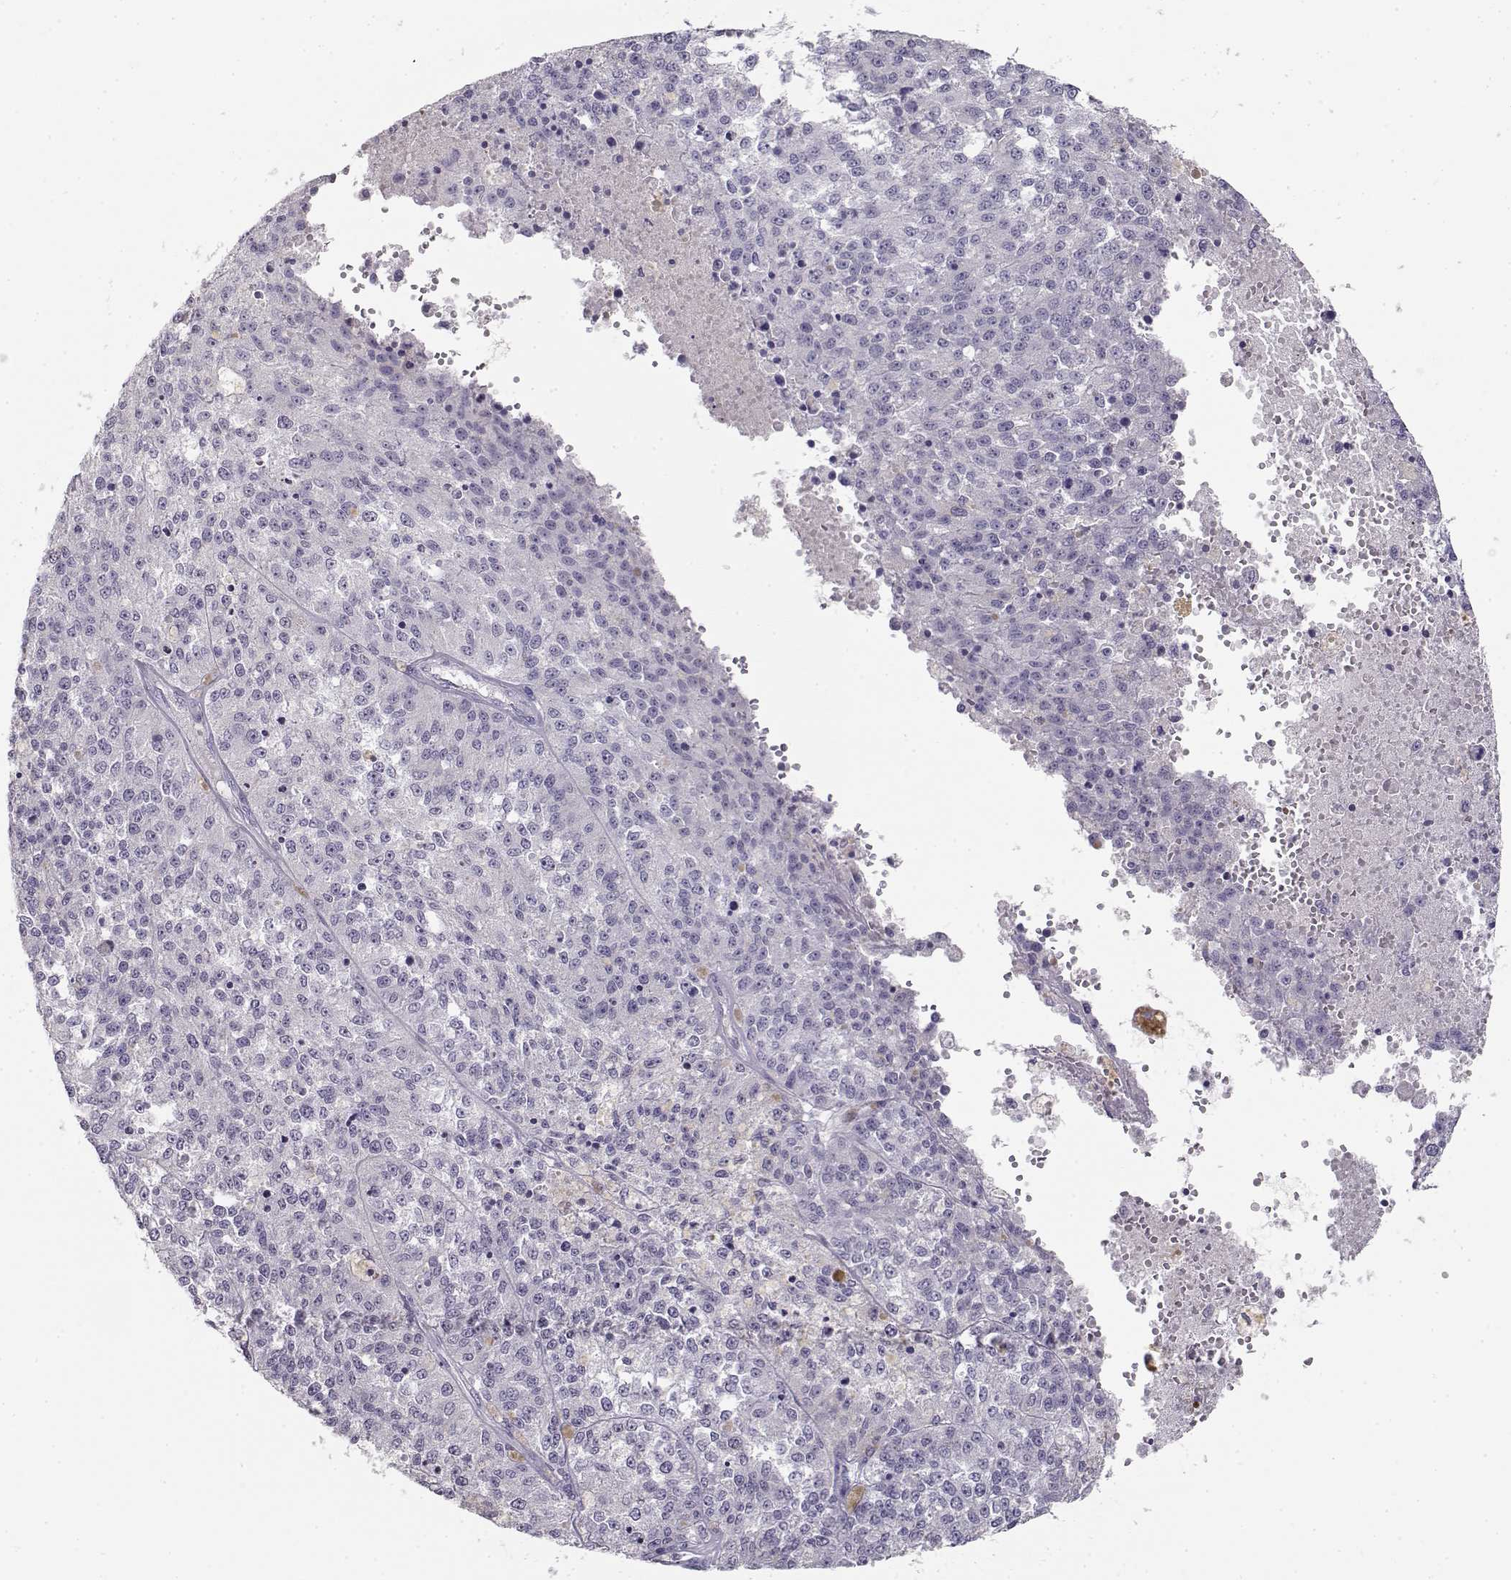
{"staining": {"intensity": "negative", "quantity": "none", "location": "none"}, "tissue": "melanoma", "cell_type": "Tumor cells", "image_type": "cancer", "snomed": [{"axis": "morphology", "description": "Malignant melanoma, Metastatic site"}, {"axis": "topography", "description": "Lymph node"}], "caption": "Malignant melanoma (metastatic site) stained for a protein using immunohistochemistry (IHC) reveals no staining tumor cells.", "gene": "NUTM1", "patient": {"sex": "female", "age": 64}}